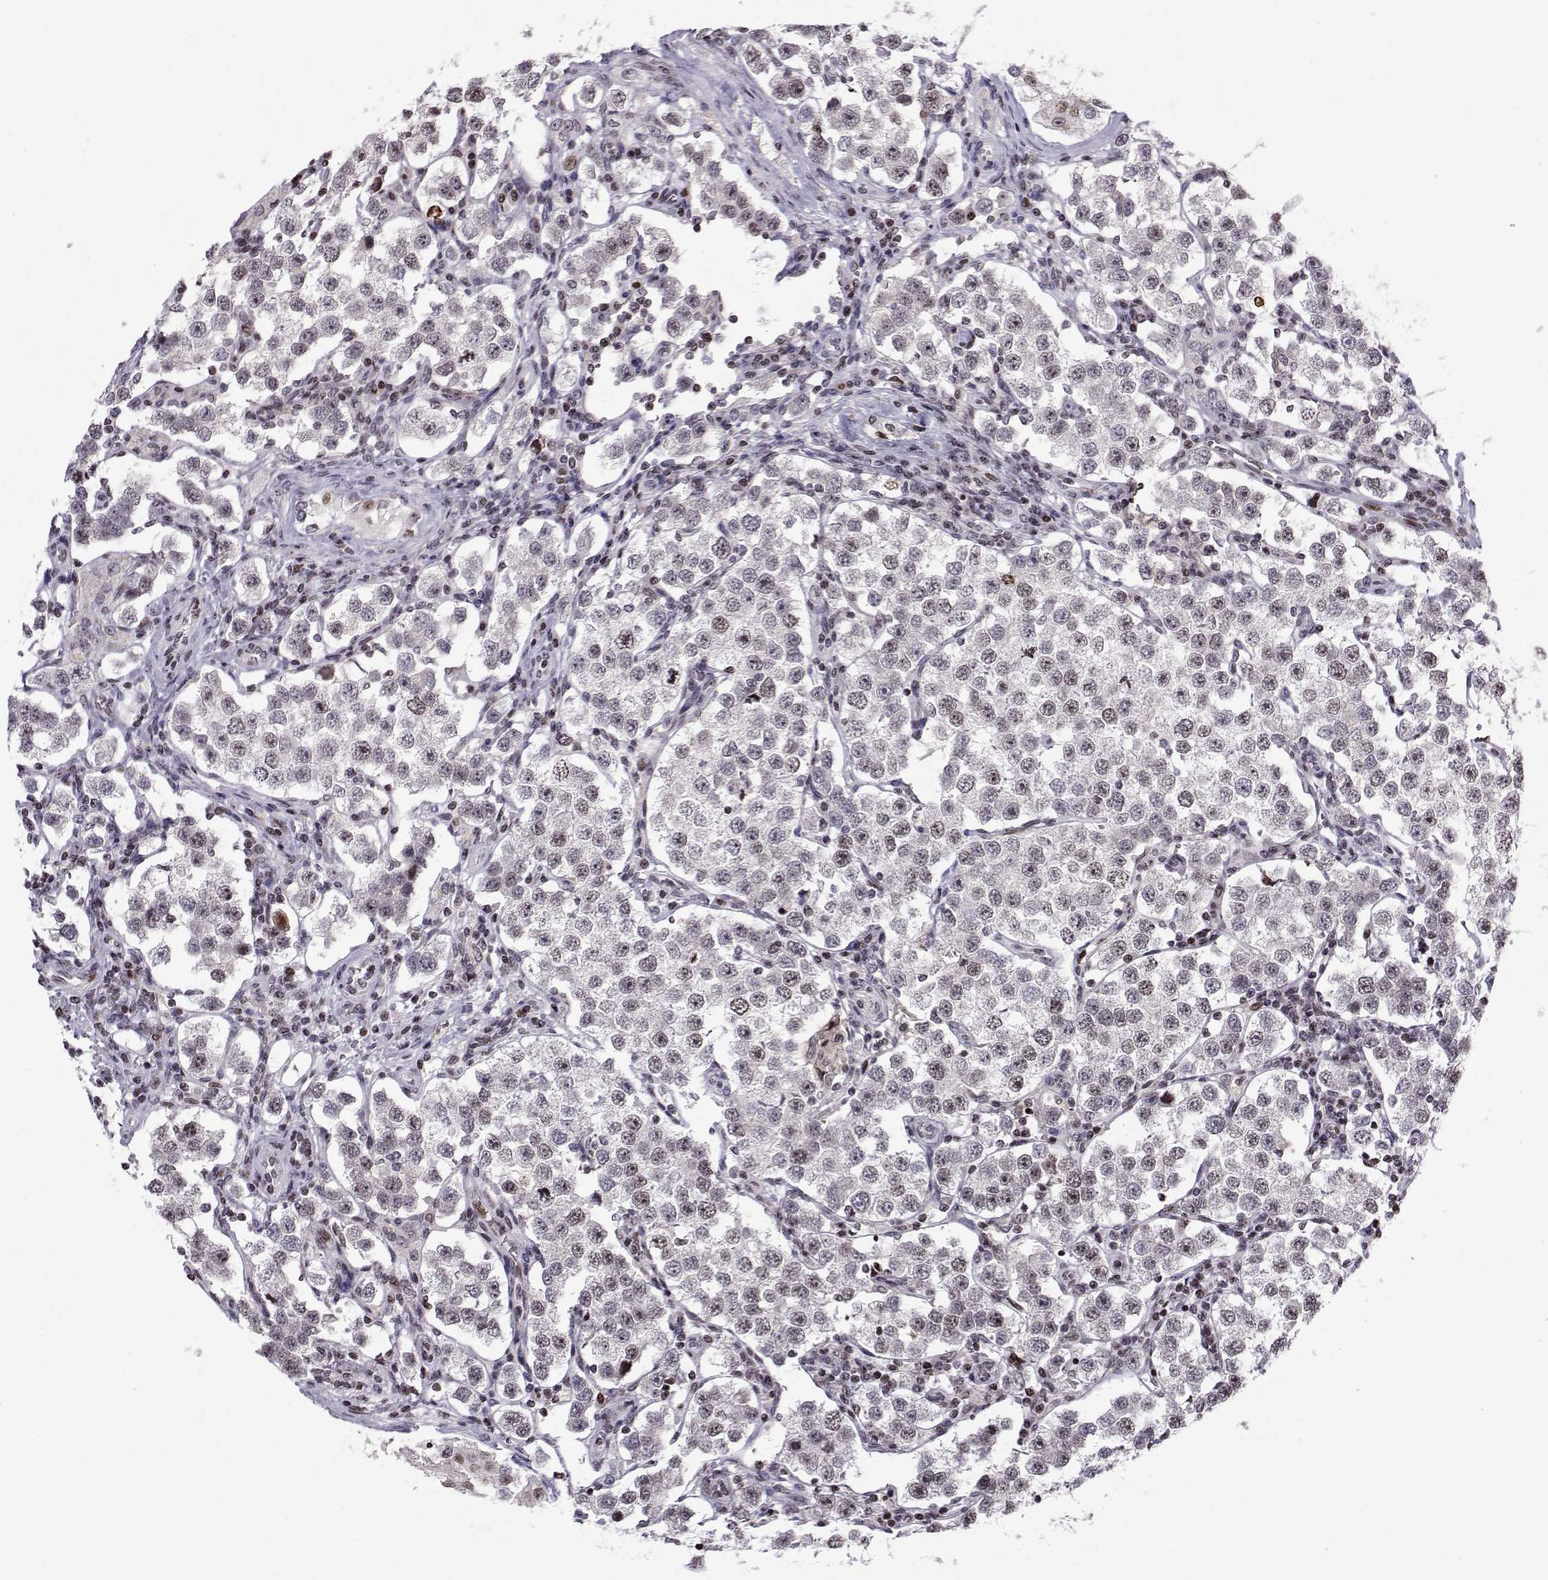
{"staining": {"intensity": "negative", "quantity": "none", "location": "none"}, "tissue": "testis cancer", "cell_type": "Tumor cells", "image_type": "cancer", "snomed": [{"axis": "morphology", "description": "Seminoma, NOS"}, {"axis": "topography", "description": "Testis"}], "caption": "Immunohistochemistry histopathology image of neoplastic tissue: seminoma (testis) stained with DAB (3,3'-diaminobenzidine) displays no significant protein staining in tumor cells.", "gene": "ZNF19", "patient": {"sex": "male", "age": 37}}